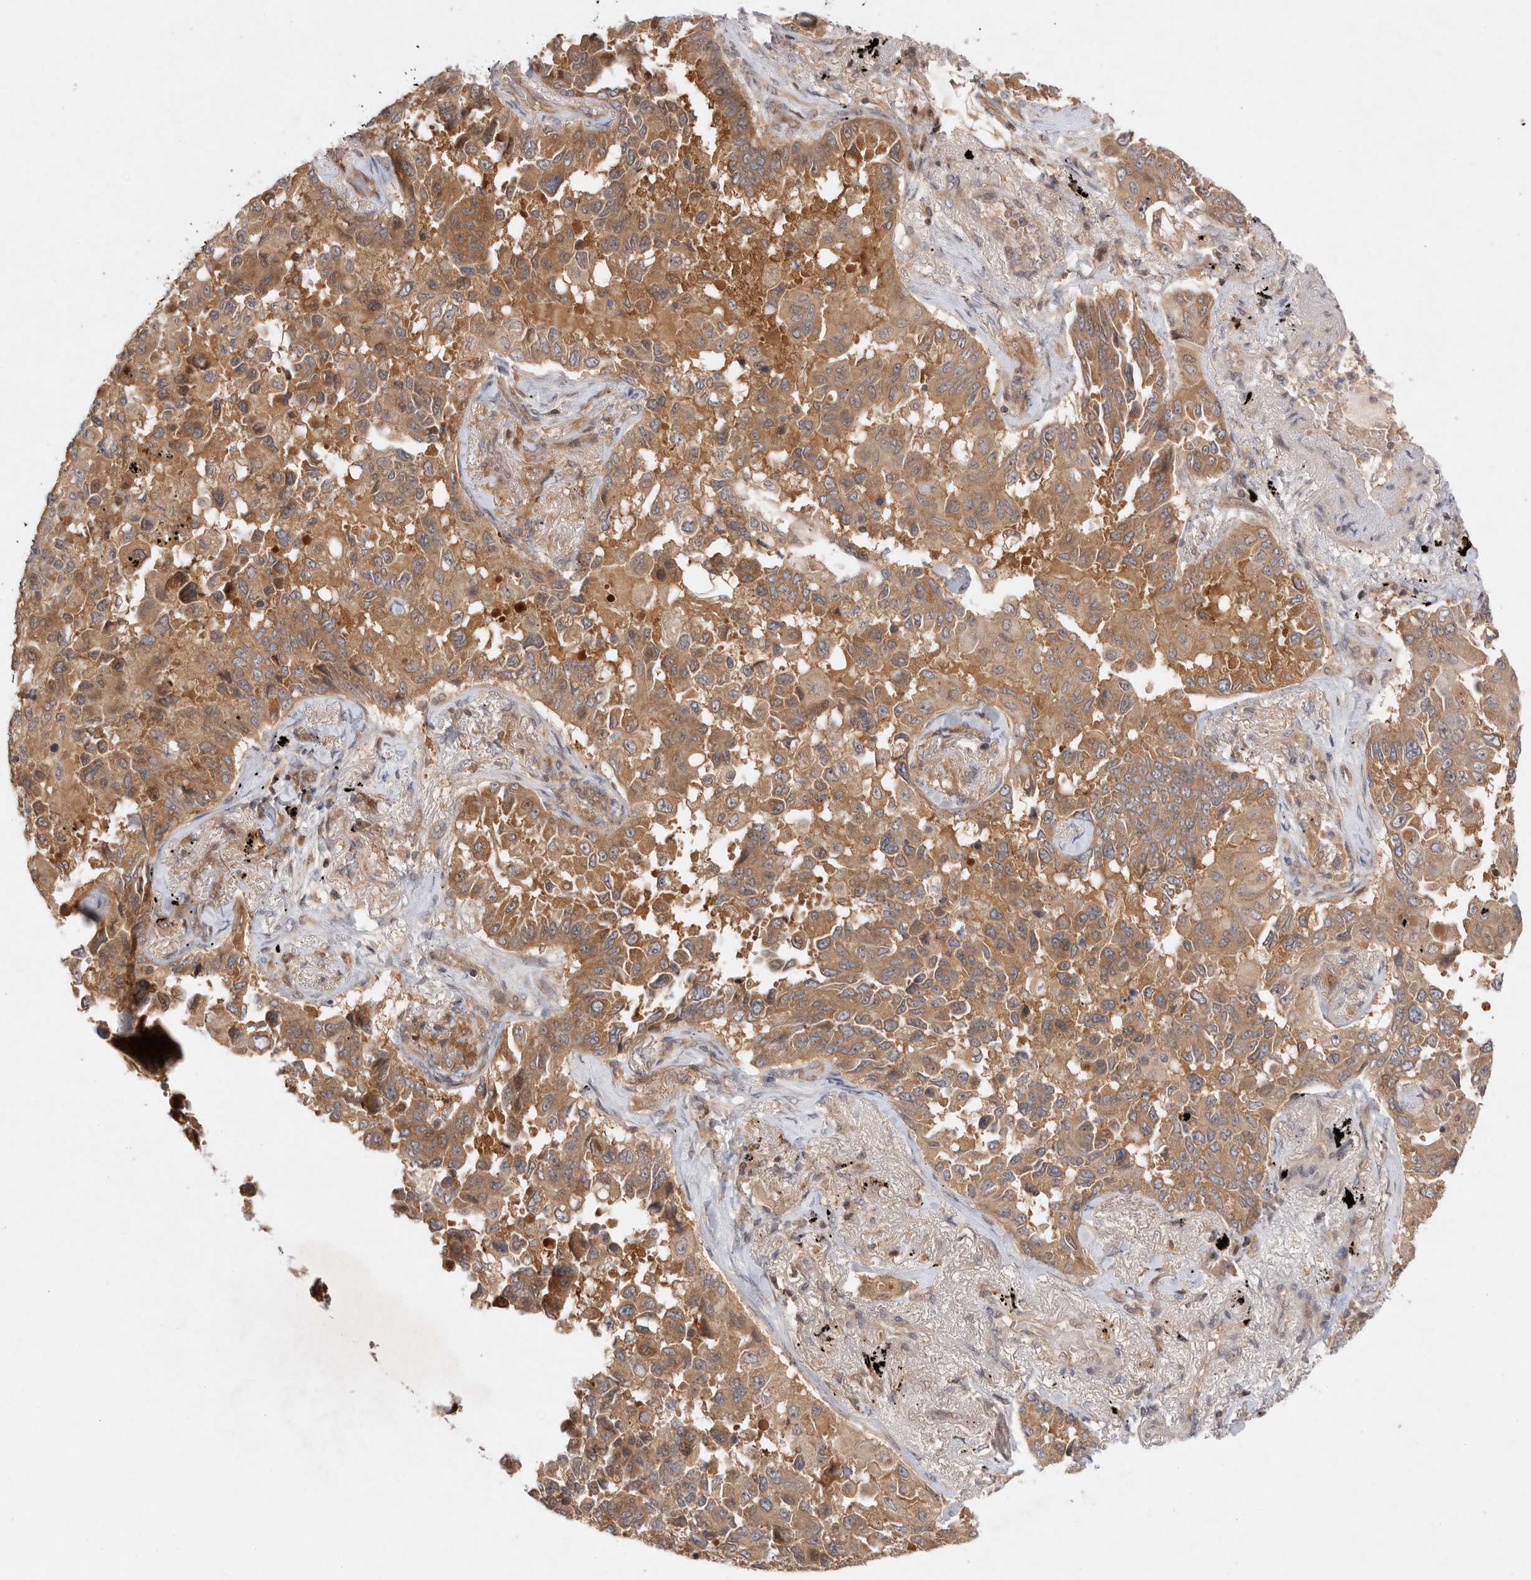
{"staining": {"intensity": "moderate", "quantity": ">75%", "location": "cytoplasmic/membranous"}, "tissue": "lung cancer", "cell_type": "Tumor cells", "image_type": "cancer", "snomed": [{"axis": "morphology", "description": "Adenocarcinoma, NOS"}, {"axis": "topography", "description": "Lung"}], "caption": "Immunohistochemical staining of lung adenocarcinoma demonstrates moderate cytoplasmic/membranous protein staining in approximately >75% of tumor cells.", "gene": "HTT", "patient": {"sex": "female", "age": 67}}